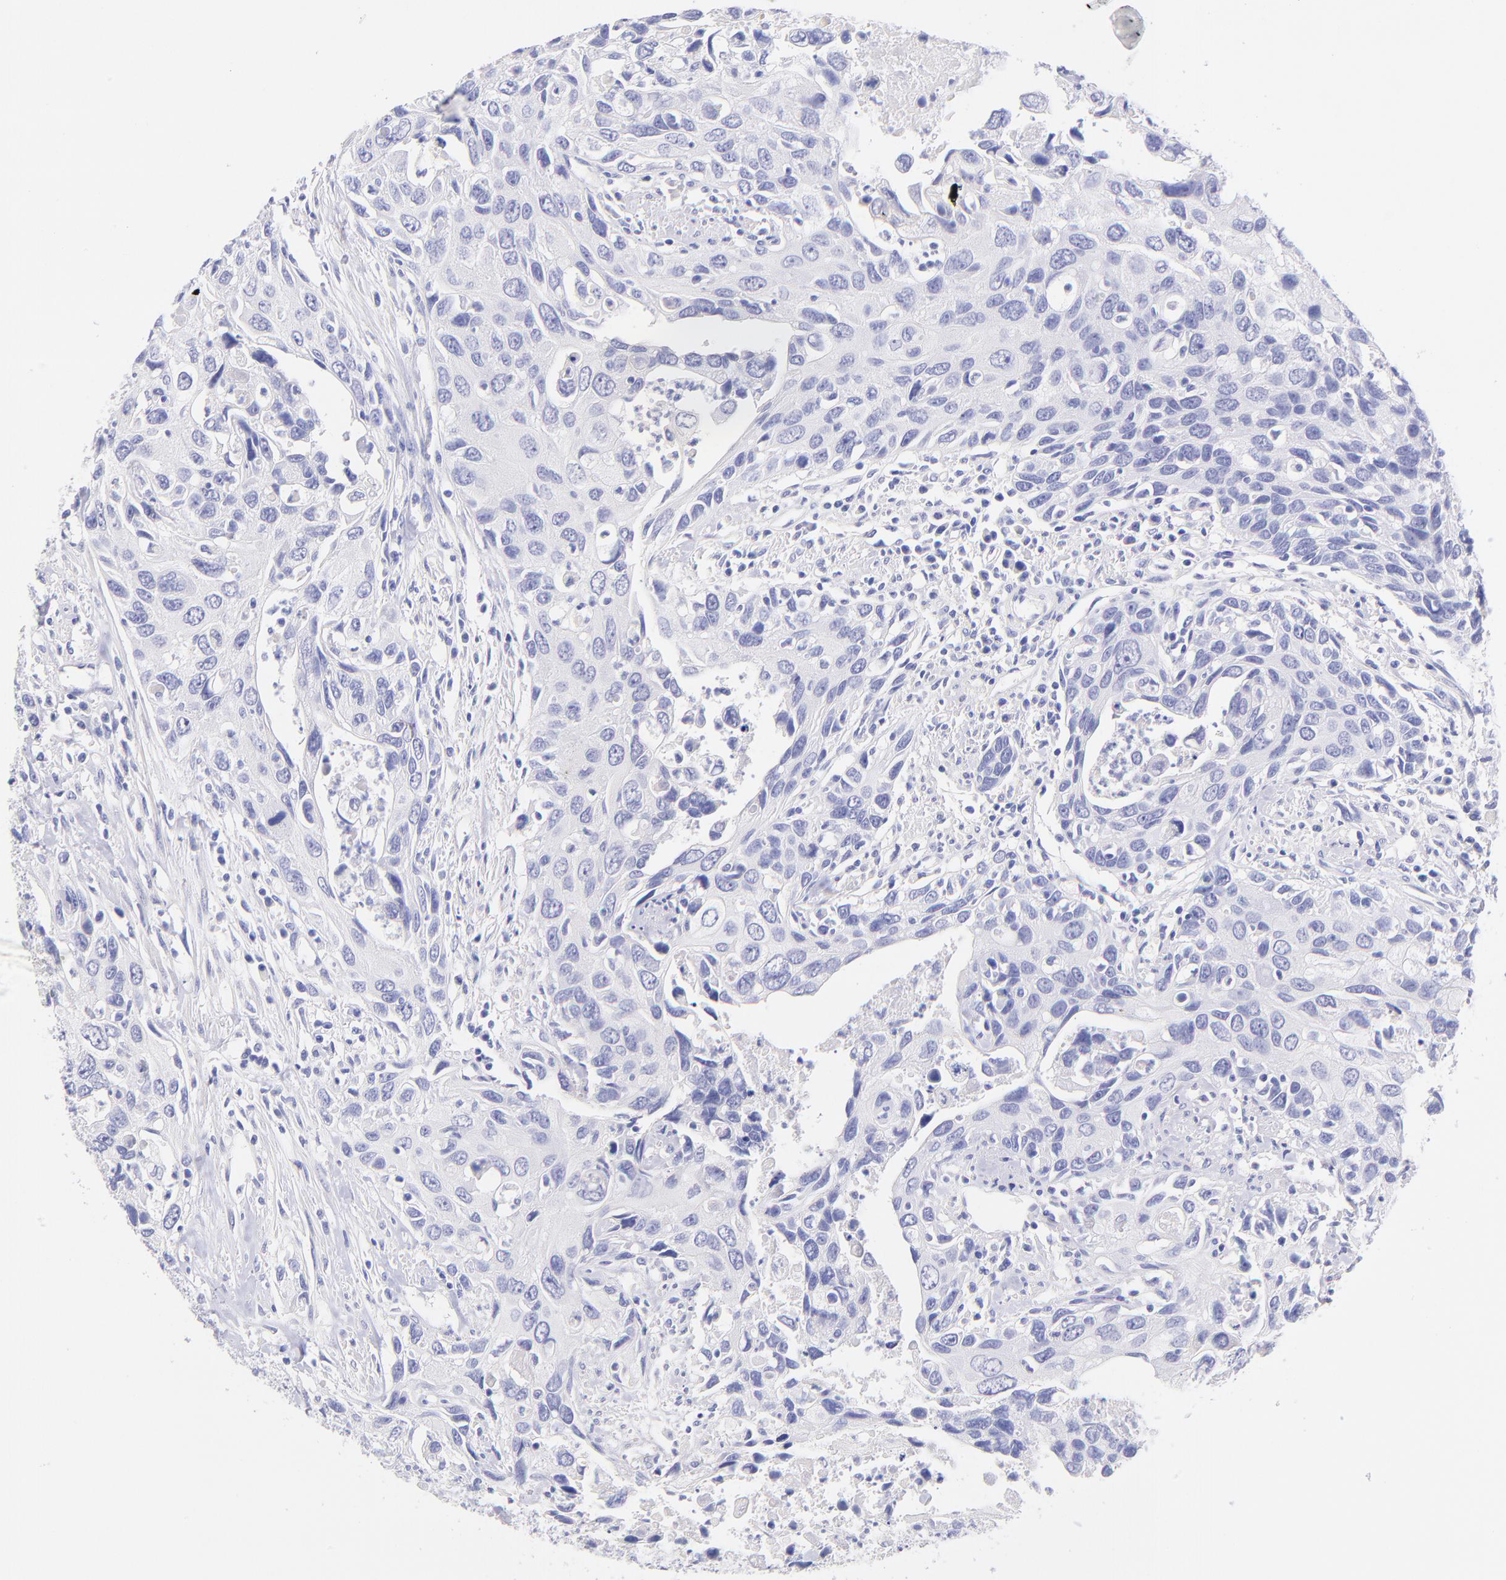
{"staining": {"intensity": "negative", "quantity": "none", "location": "none"}, "tissue": "urothelial cancer", "cell_type": "Tumor cells", "image_type": "cancer", "snomed": [{"axis": "morphology", "description": "Urothelial carcinoma, High grade"}, {"axis": "topography", "description": "Urinary bladder"}], "caption": "This is an immunohistochemistry (IHC) histopathology image of high-grade urothelial carcinoma. There is no staining in tumor cells.", "gene": "RAB3B", "patient": {"sex": "male", "age": 71}}